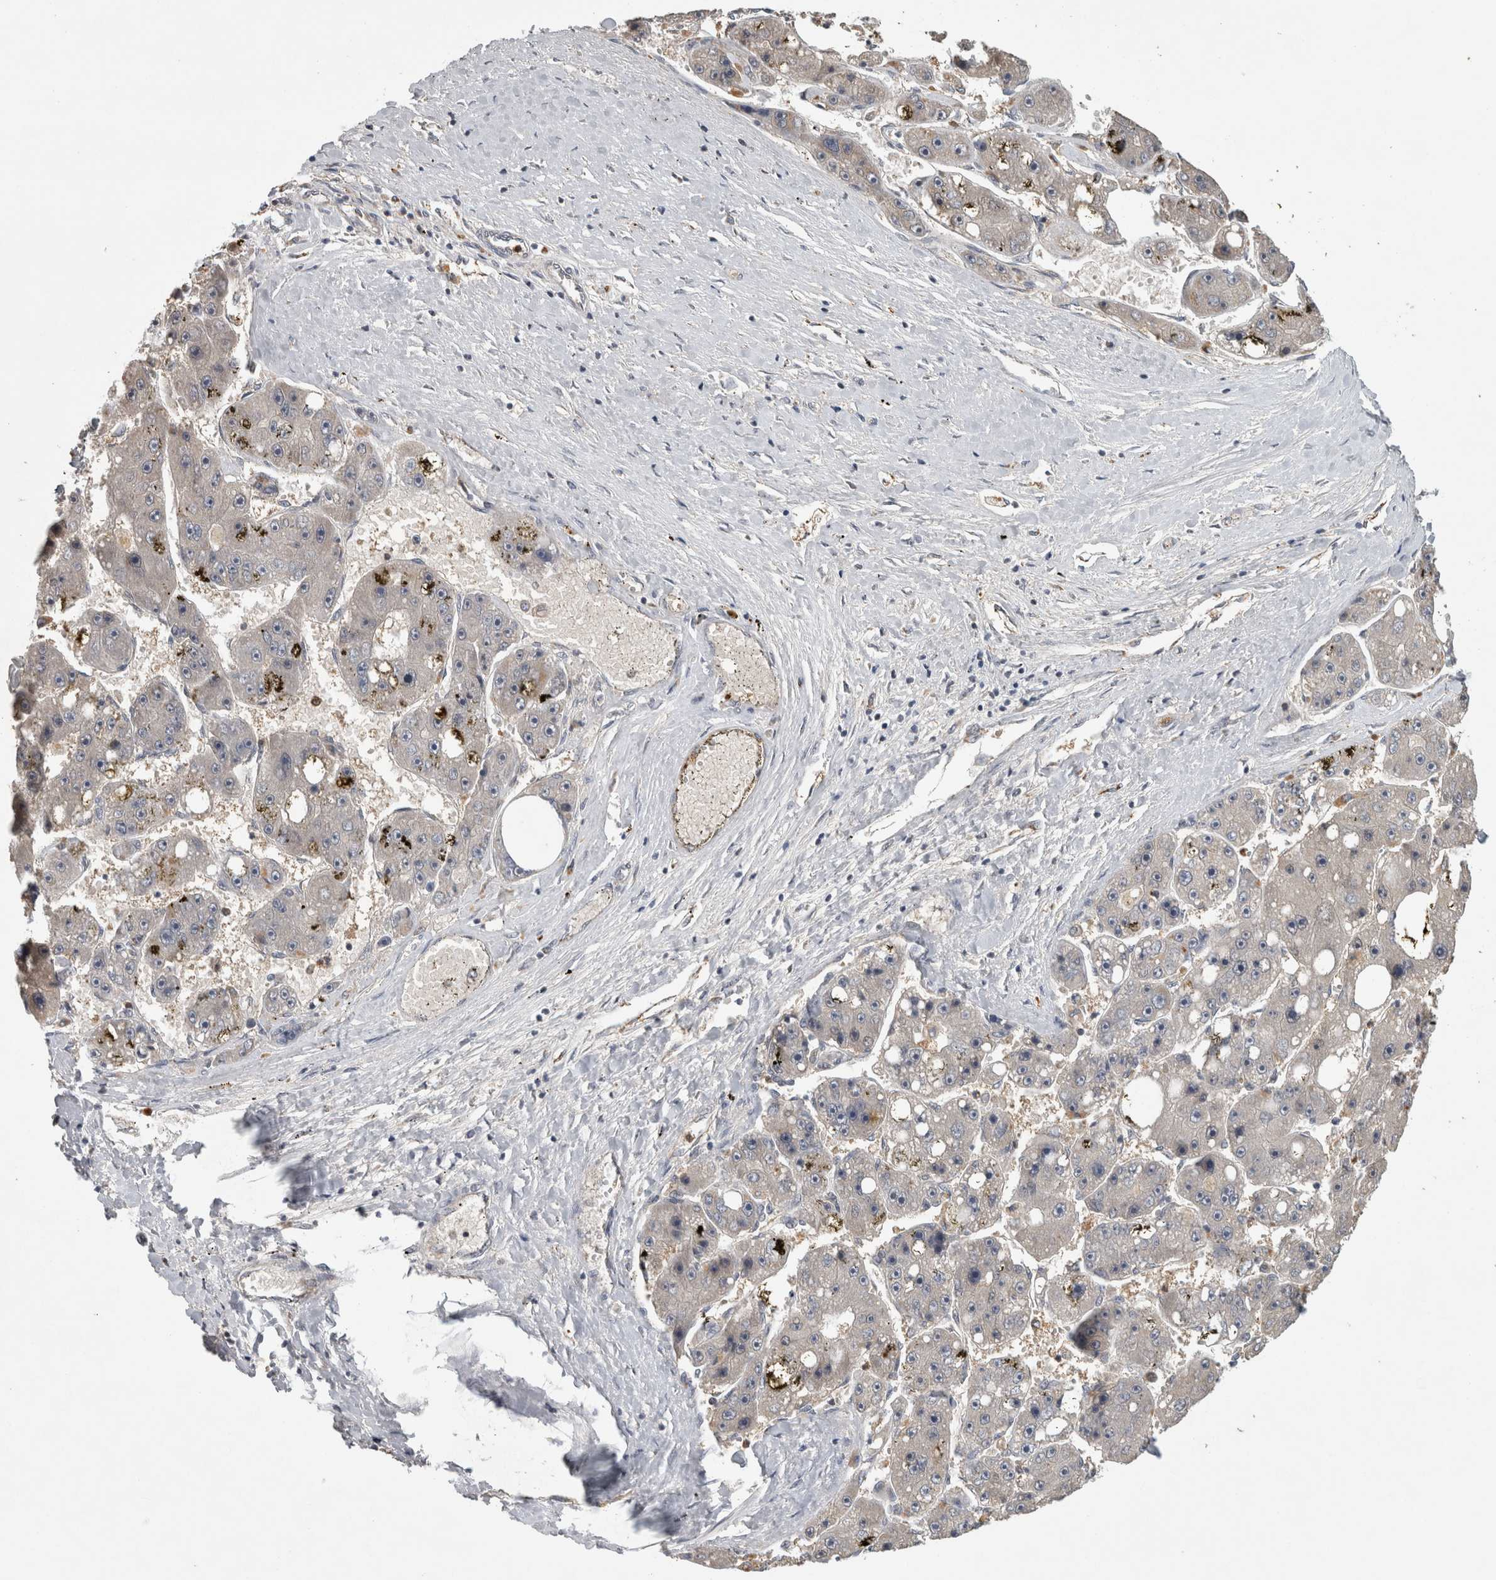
{"staining": {"intensity": "negative", "quantity": "none", "location": "none"}, "tissue": "liver cancer", "cell_type": "Tumor cells", "image_type": "cancer", "snomed": [{"axis": "morphology", "description": "Carcinoma, Hepatocellular, NOS"}, {"axis": "topography", "description": "Liver"}], "caption": "Micrograph shows no protein positivity in tumor cells of hepatocellular carcinoma (liver) tissue. (Stains: DAB (3,3'-diaminobenzidine) immunohistochemistry with hematoxylin counter stain, Microscopy: brightfield microscopy at high magnification).", "gene": "TRMT61B", "patient": {"sex": "female", "age": 61}}